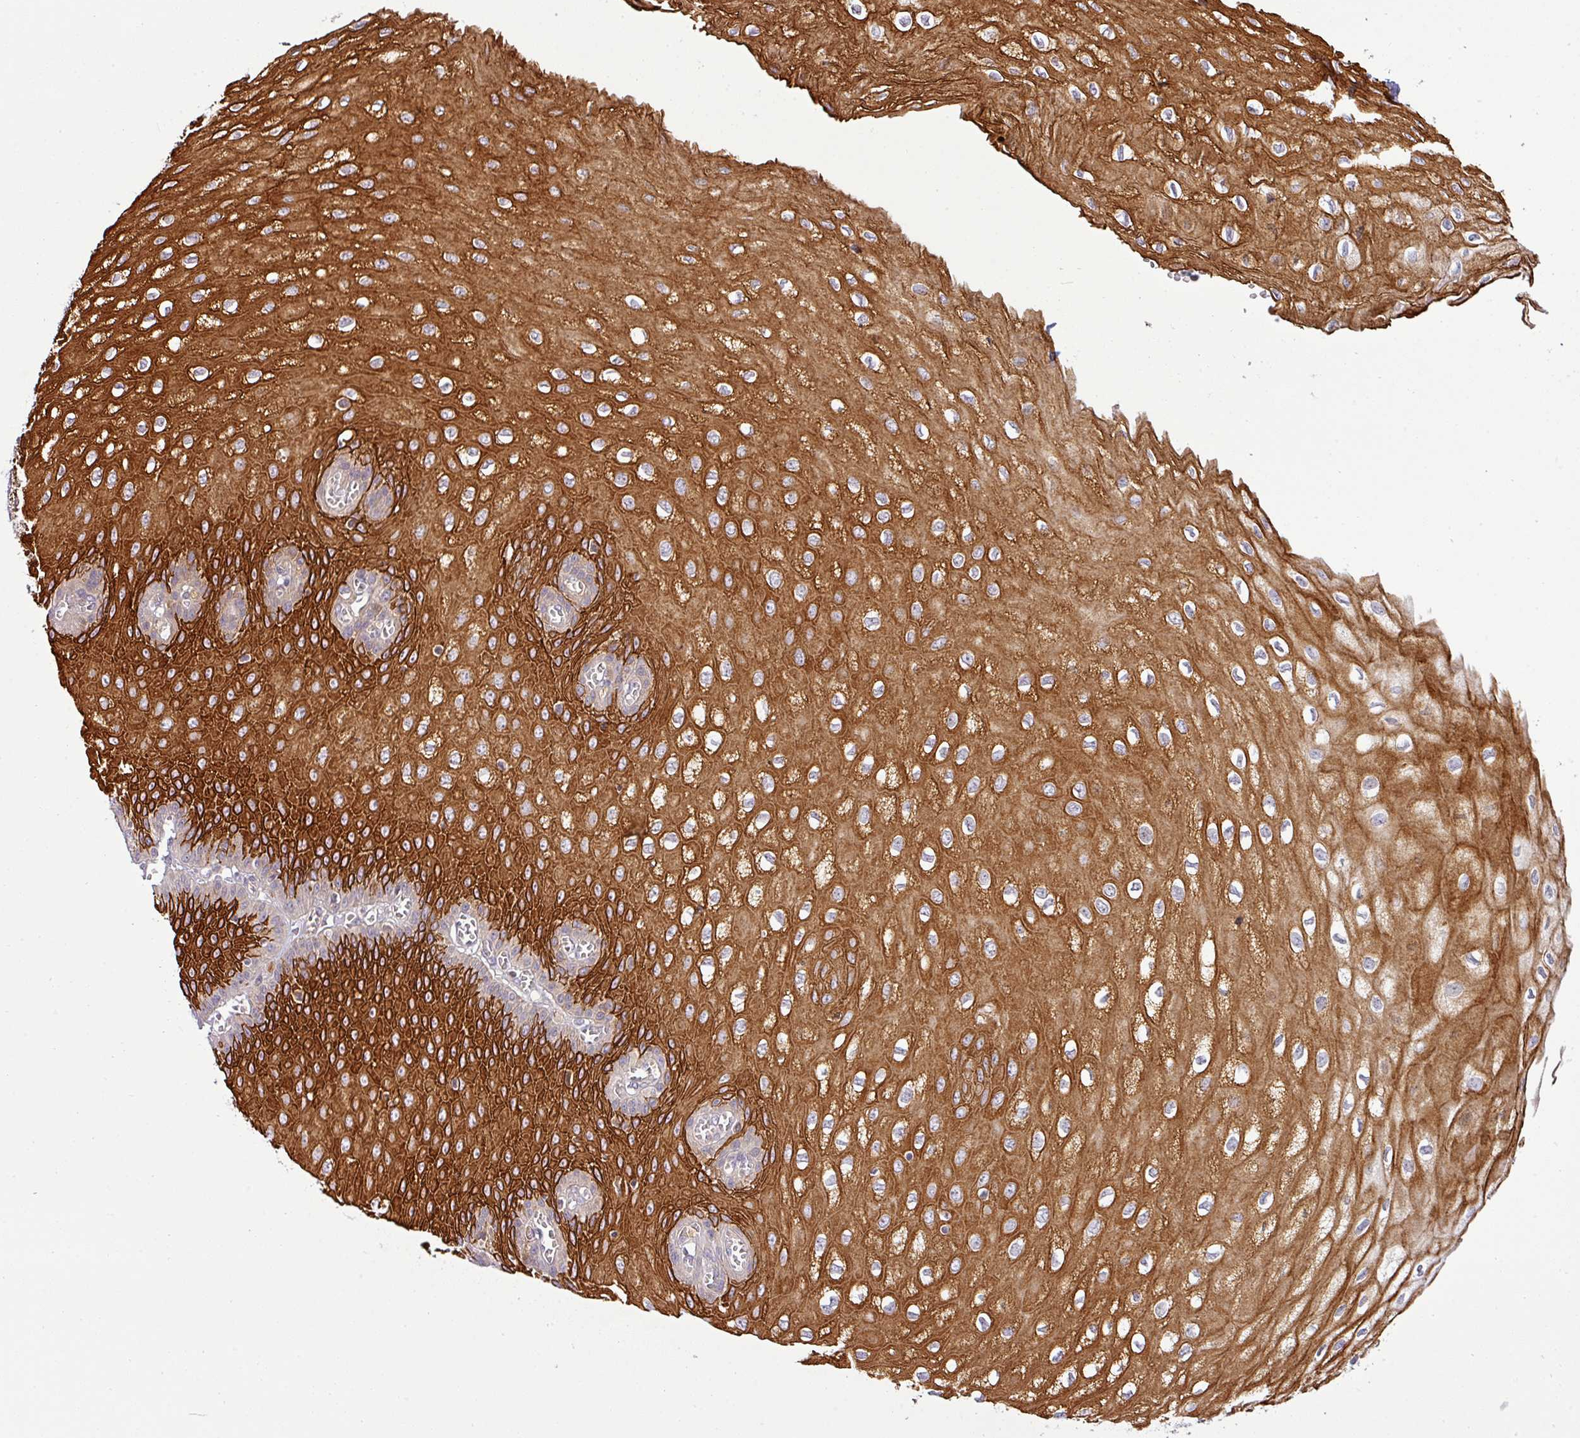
{"staining": {"intensity": "strong", "quantity": ">75%", "location": "cytoplasmic/membranous"}, "tissue": "esophagus", "cell_type": "Squamous epithelial cells", "image_type": "normal", "snomed": [{"axis": "morphology", "description": "Normal tissue, NOS"}, {"axis": "topography", "description": "Esophagus"}], "caption": "Immunohistochemical staining of normal esophagus displays >75% levels of strong cytoplasmic/membranous protein staining in approximately >75% of squamous epithelial cells.", "gene": "APOM", "patient": {"sex": "male", "age": 60}}